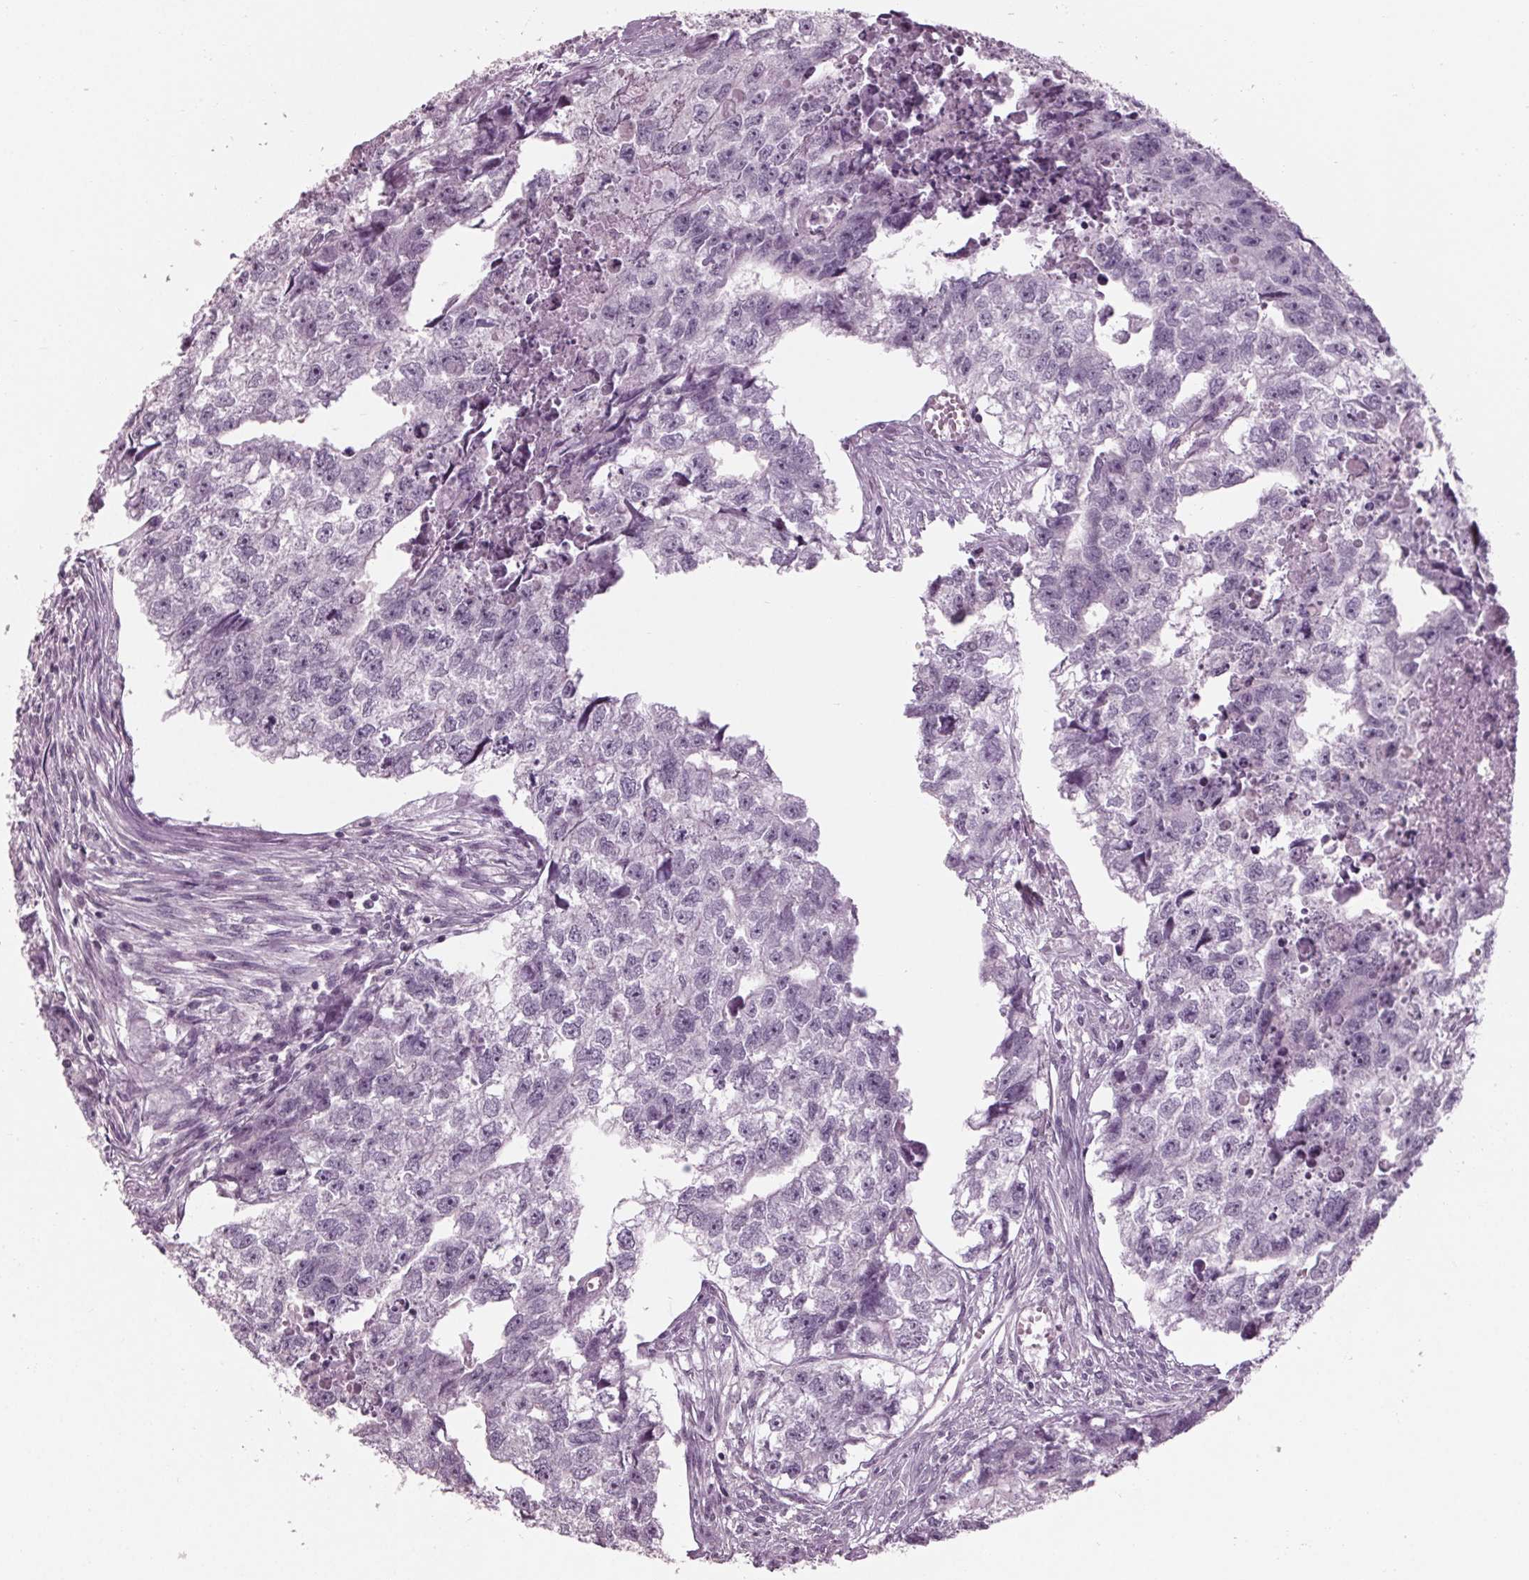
{"staining": {"intensity": "negative", "quantity": "none", "location": "none"}, "tissue": "testis cancer", "cell_type": "Tumor cells", "image_type": "cancer", "snomed": [{"axis": "morphology", "description": "Carcinoma, Embryonal, NOS"}, {"axis": "morphology", "description": "Teratoma, malignant, NOS"}, {"axis": "topography", "description": "Testis"}], "caption": "Immunohistochemistry (IHC) of embryonal carcinoma (testis) exhibits no staining in tumor cells.", "gene": "TNNC2", "patient": {"sex": "male", "age": 44}}